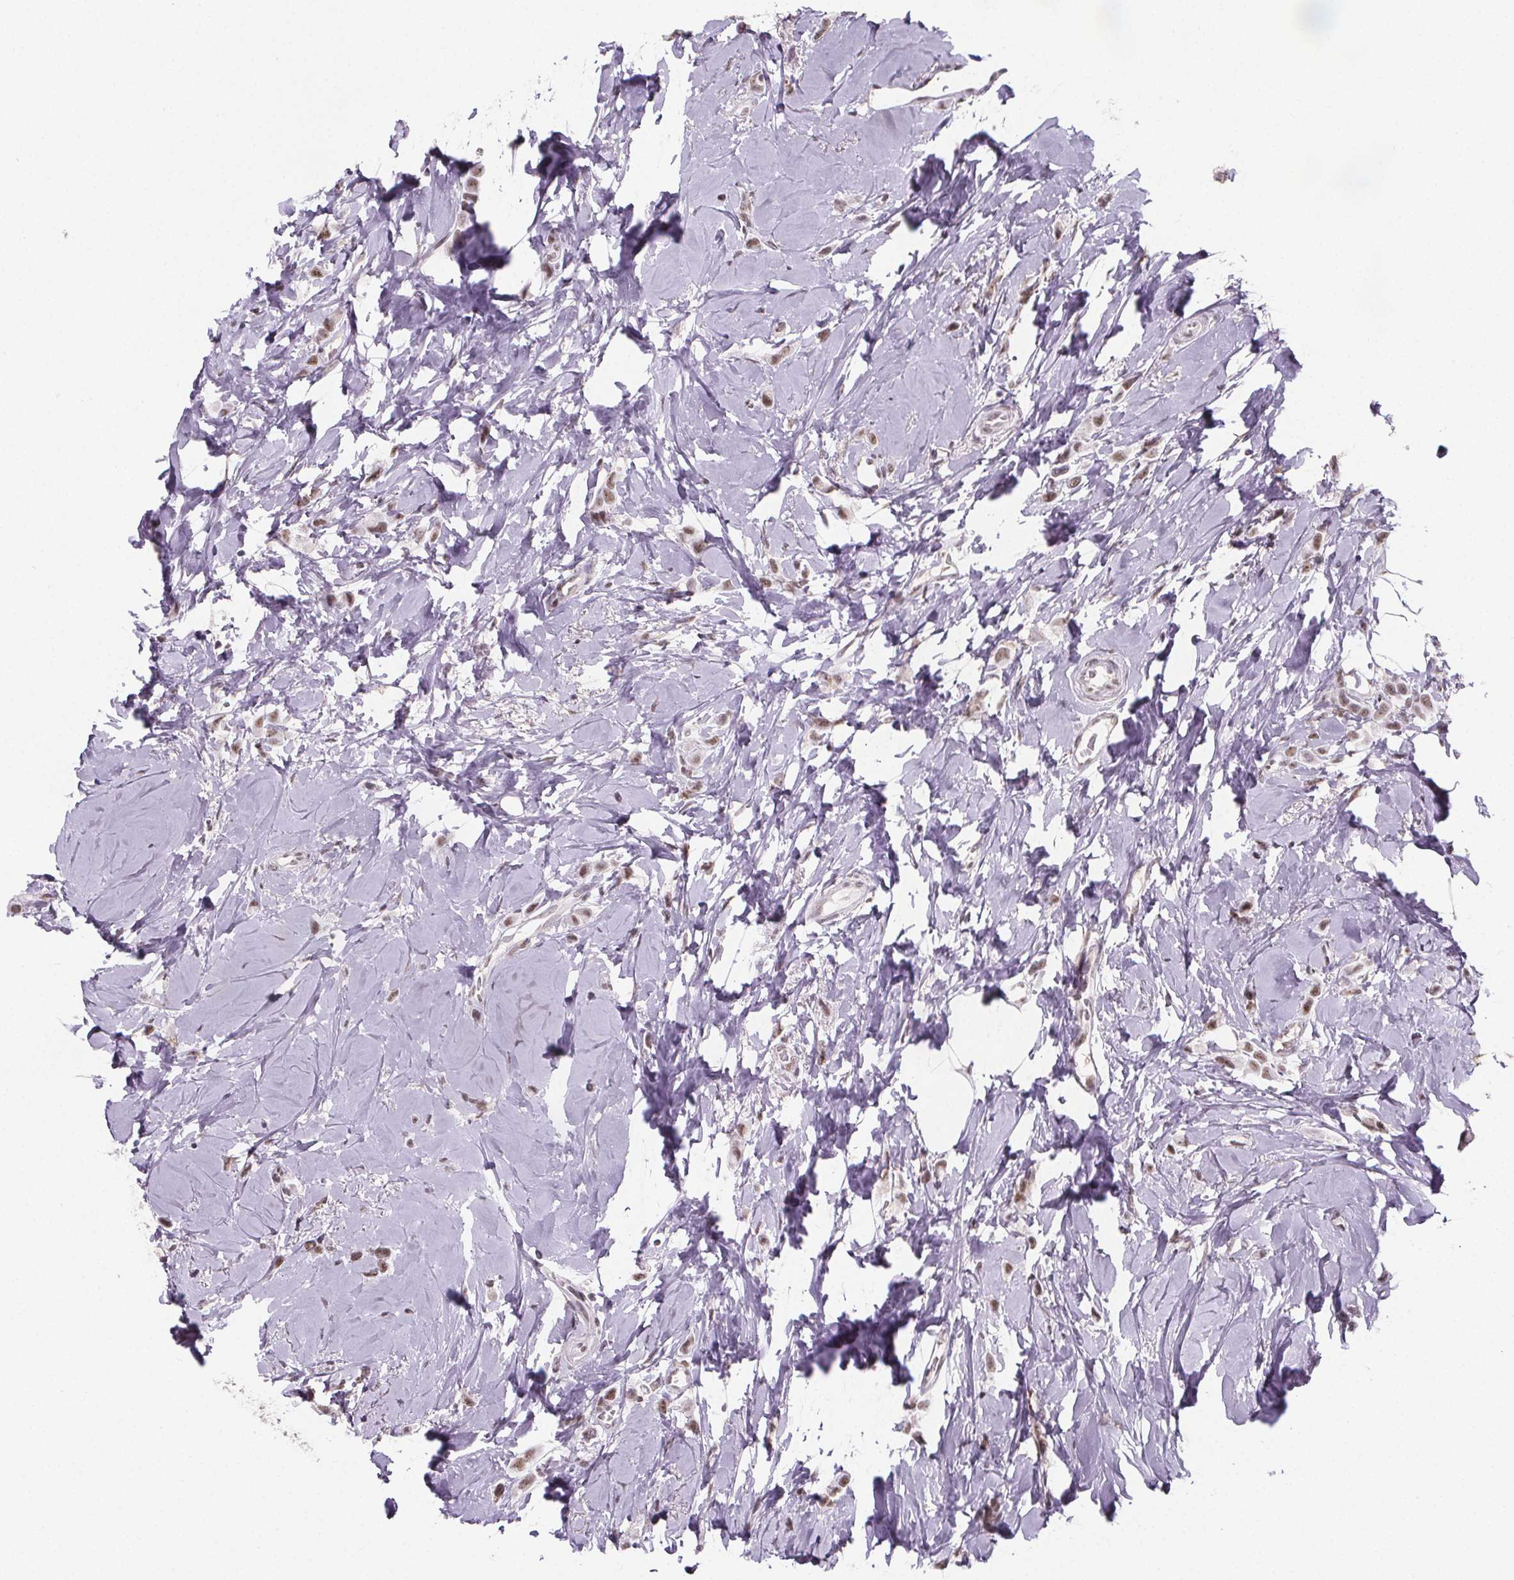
{"staining": {"intensity": "moderate", "quantity": ">75%", "location": "nuclear"}, "tissue": "breast cancer", "cell_type": "Tumor cells", "image_type": "cancer", "snomed": [{"axis": "morphology", "description": "Lobular carcinoma"}, {"axis": "topography", "description": "Breast"}], "caption": "Human breast lobular carcinoma stained with a brown dye exhibits moderate nuclear positive positivity in approximately >75% of tumor cells.", "gene": "ZNF572", "patient": {"sex": "female", "age": 66}}